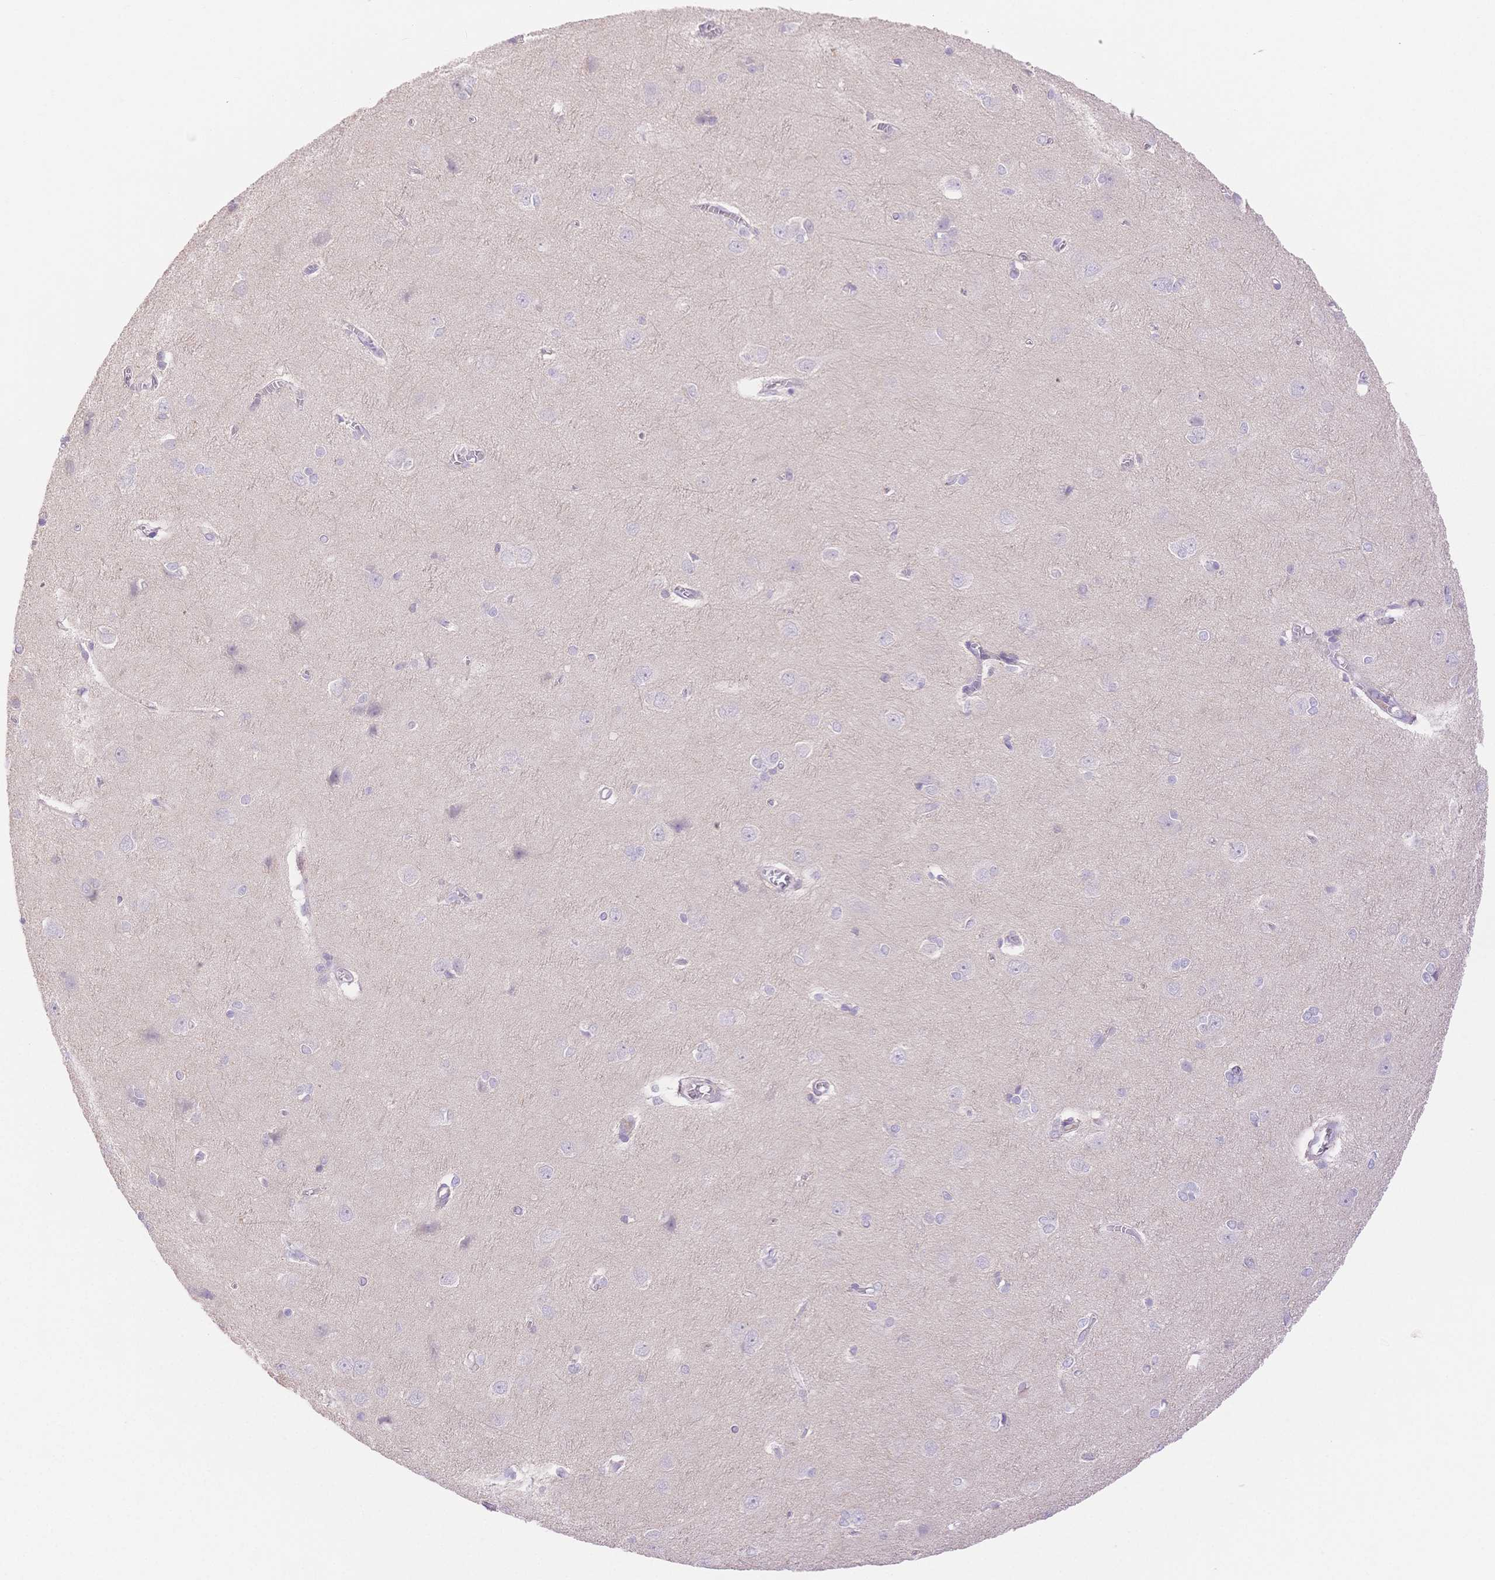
{"staining": {"intensity": "negative", "quantity": "none", "location": "none"}, "tissue": "cerebral cortex", "cell_type": "Endothelial cells", "image_type": "normal", "snomed": [{"axis": "morphology", "description": "Normal tissue, NOS"}, {"axis": "topography", "description": "Cerebral cortex"}], "caption": "Endothelial cells are negative for protein expression in benign human cerebral cortex.", "gene": "WDR54", "patient": {"sex": "male", "age": 37}}